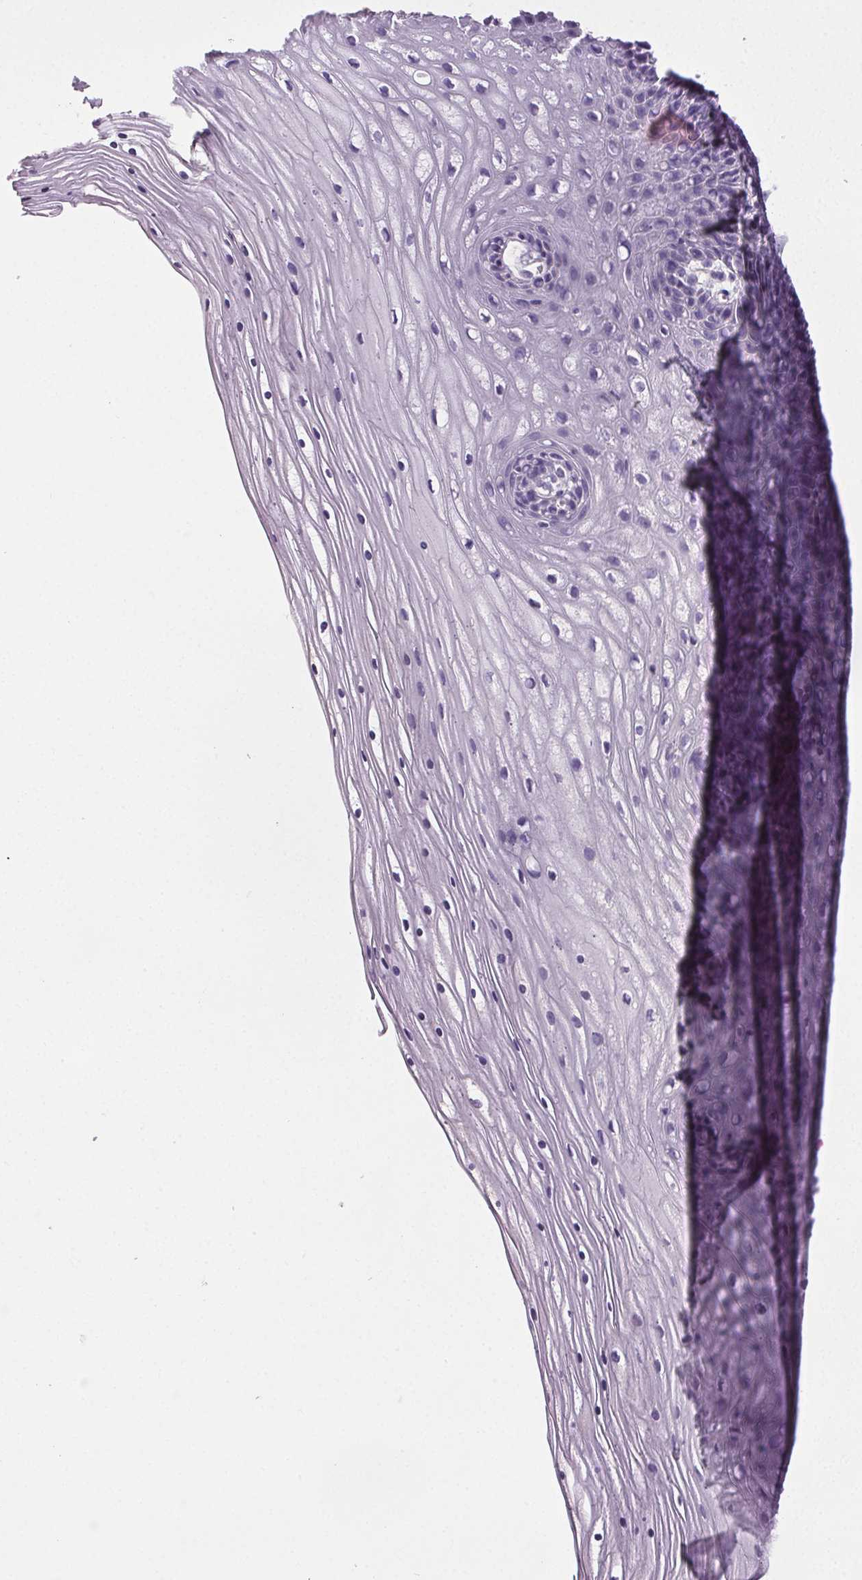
{"staining": {"intensity": "negative", "quantity": "none", "location": "none"}, "tissue": "cervix", "cell_type": "Glandular cells", "image_type": "normal", "snomed": [{"axis": "morphology", "description": "Normal tissue, NOS"}, {"axis": "topography", "description": "Cervix"}], "caption": "DAB immunohistochemical staining of benign human cervix shows no significant expression in glandular cells. The staining was performed using DAB to visualize the protein expression in brown, while the nuclei were stained in blue with hematoxylin (Magnification: 20x).", "gene": "GPIHBP1", "patient": {"sex": "female", "age": 35}}